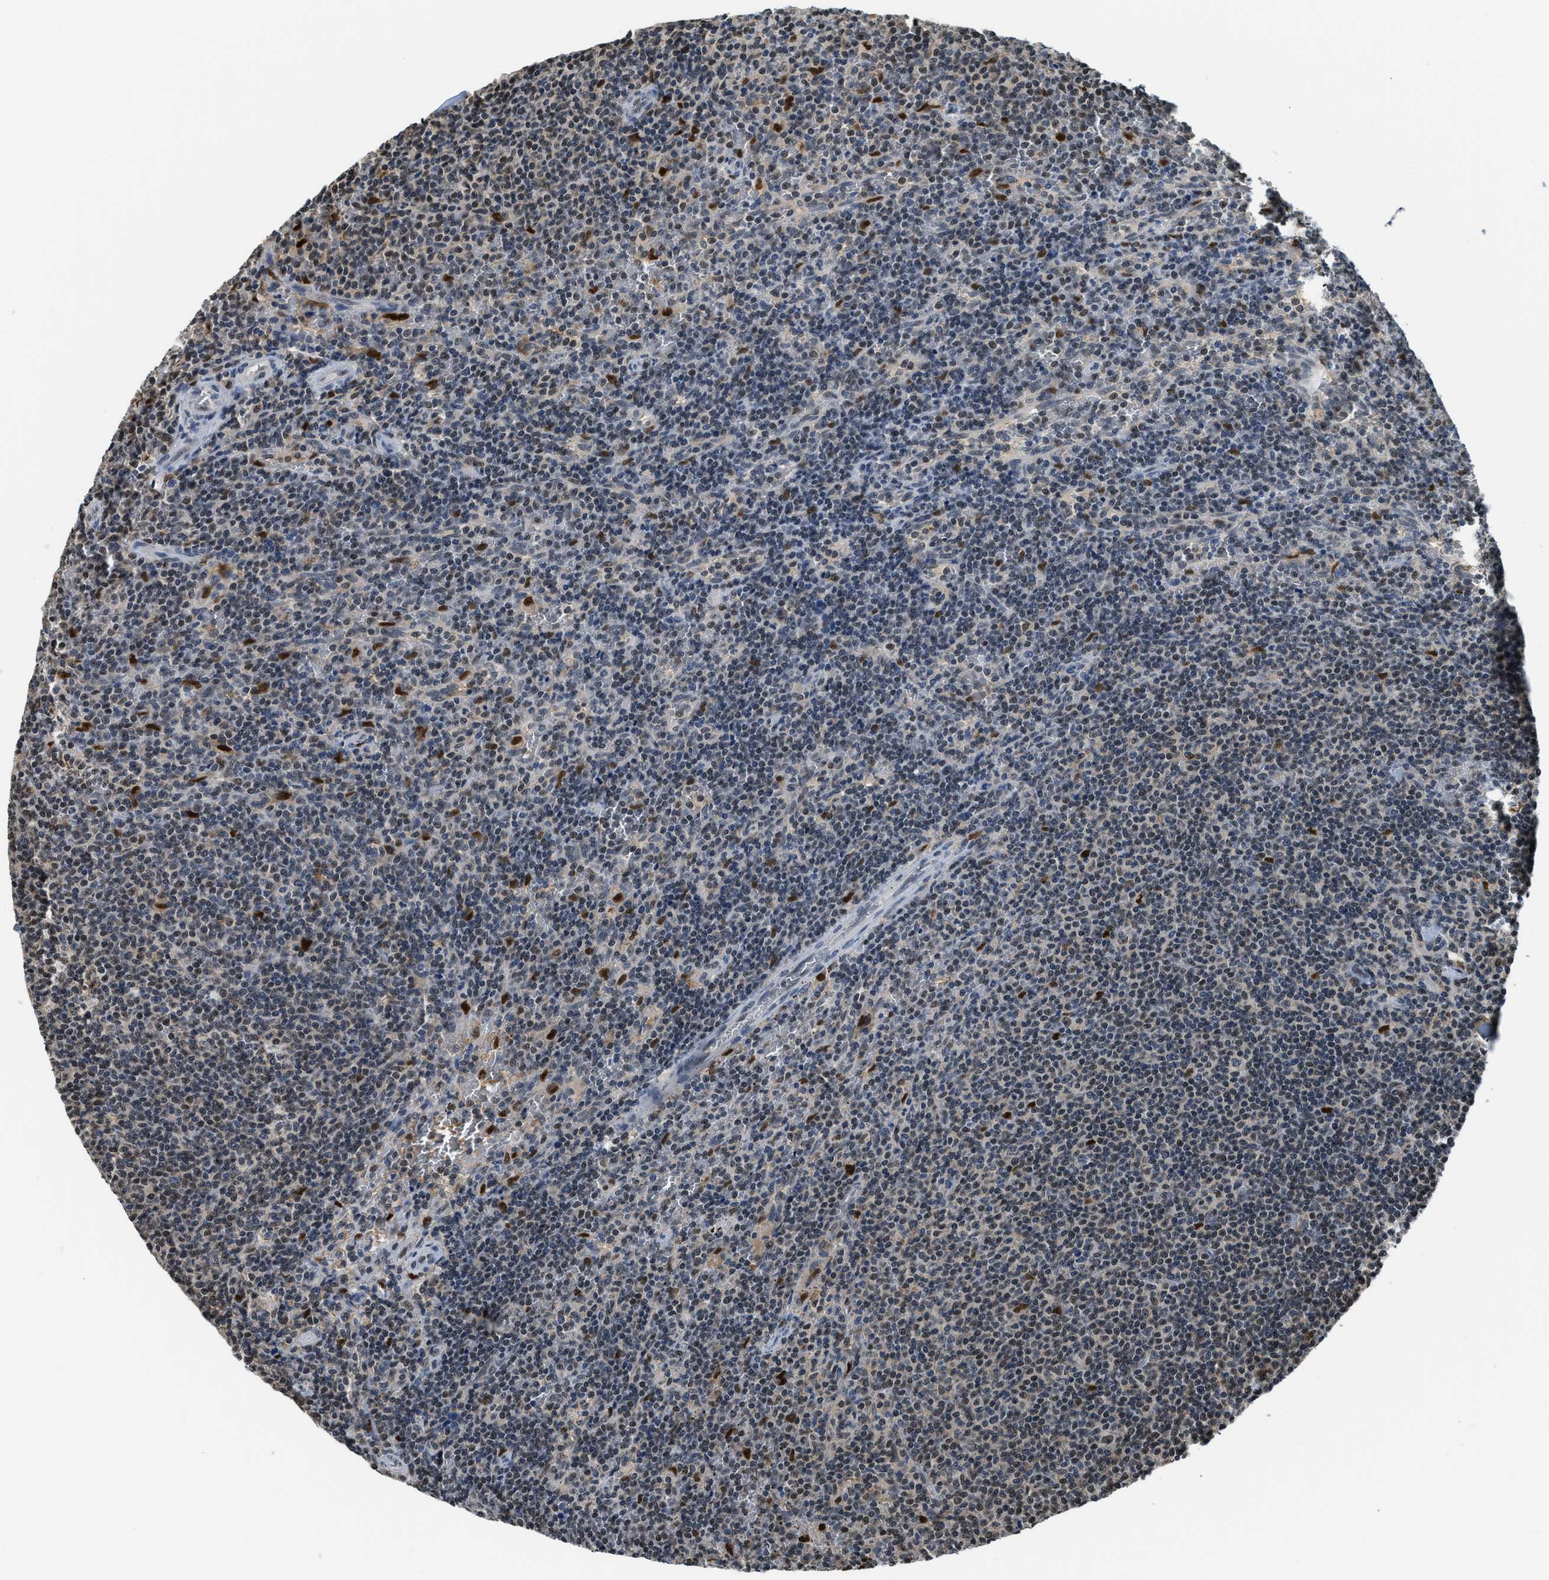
{"staining": {"intensity": "negative", "quantity": "none", "location": "none"}, "tissue": "lymphoma", "cell_type": "Tumor cells", "image_type": "cancer", "snomed": [{"axis": "morphology", "description": "Malignant lymphoma, non-Hodgkin's type, Low grade"}, {"axis": "topography", "description": "Spleen"}], "caption": "An immunohistochemistry (IHC) image of lymphoma is shown. There is no staining in tumor cells of lymphoma. (DAB (3,3'-diaminobenzidine) immunohistochemistry visualized using brightfield microscopy, high magnification).", "gene": "ALX1", "patient": {"sex": "female", "age": 50}}